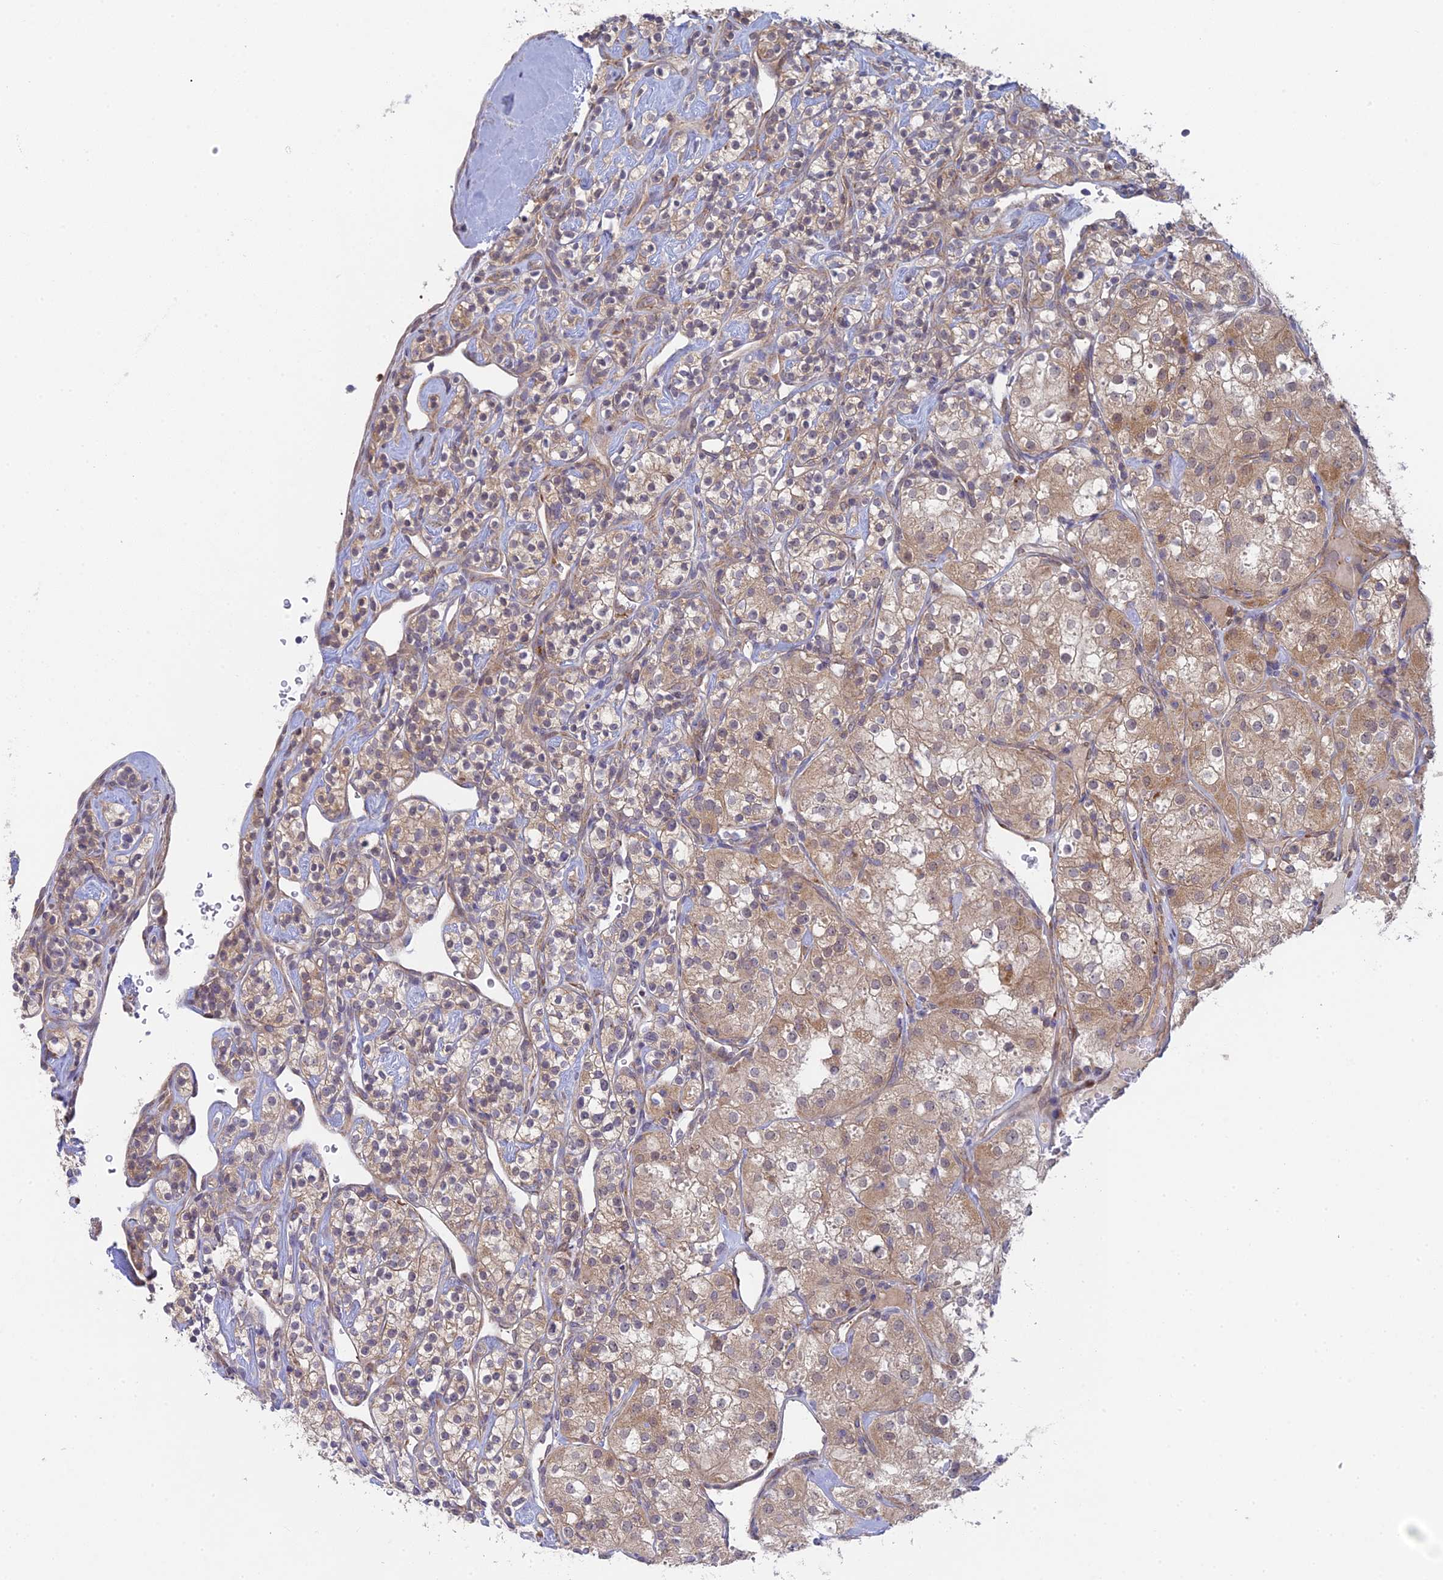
{"staining": {"intensity": "weak", "quantity": ">75%", "location": "cytoplasmic/membranous"}, "tissue": "renal cancer", "cell_type": "Tumor cells", "image_type": "cancer", "snomed": [{"axis": "morphology", "description": "Adenocarcinoma, NOS"}, {"axis": "topography", "description": "Kidney"}], "caption": "Protein expression analysis of human renal adenocarcinoma reveals weak cytoplasmic/membranous positivity in about >75% of tumor cells.", "gene": "INCA1", "patient": {"sex": "male", "age": 77}}